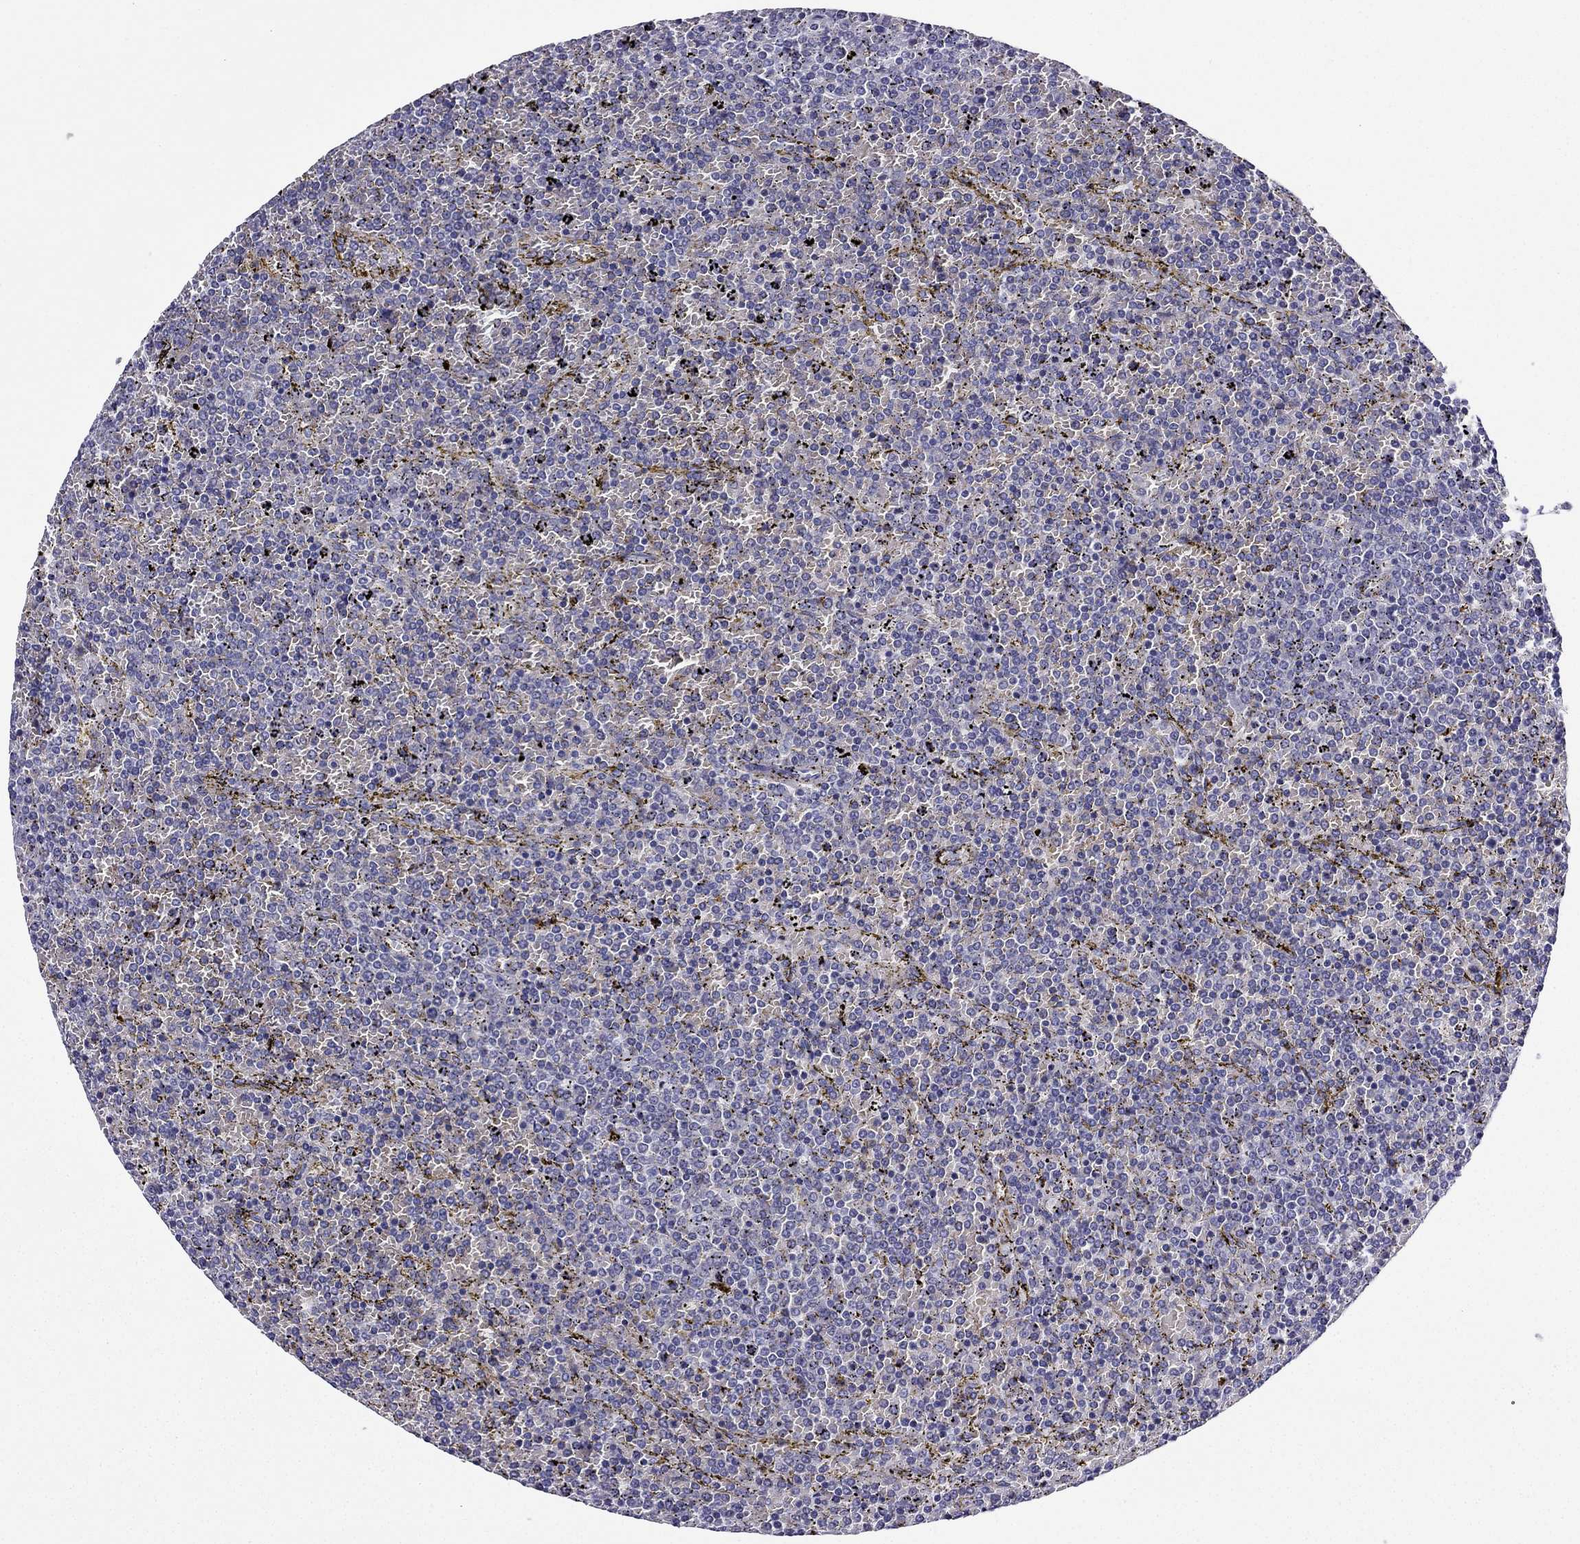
{"staining": {"intensity": "negative", "quantity": "none", "location": "none"}, "tissue": "lymphoma", "cell_type": "Tumor cells", "image_type": "cancer", "snomed": [{"axis": "morphology", "description": "Malignant lymphoma, non-Hodgkin's type, Low grade"}, {"axis": "topography", "description": "Spleen"}], "caption": "IHC of human malignant lymphoma, non-Hodgkin's type (low-grade) displays no positivity in tumor cells.", "gene": "KIF5A", "patient": {"sex": "female", "age": 77}}